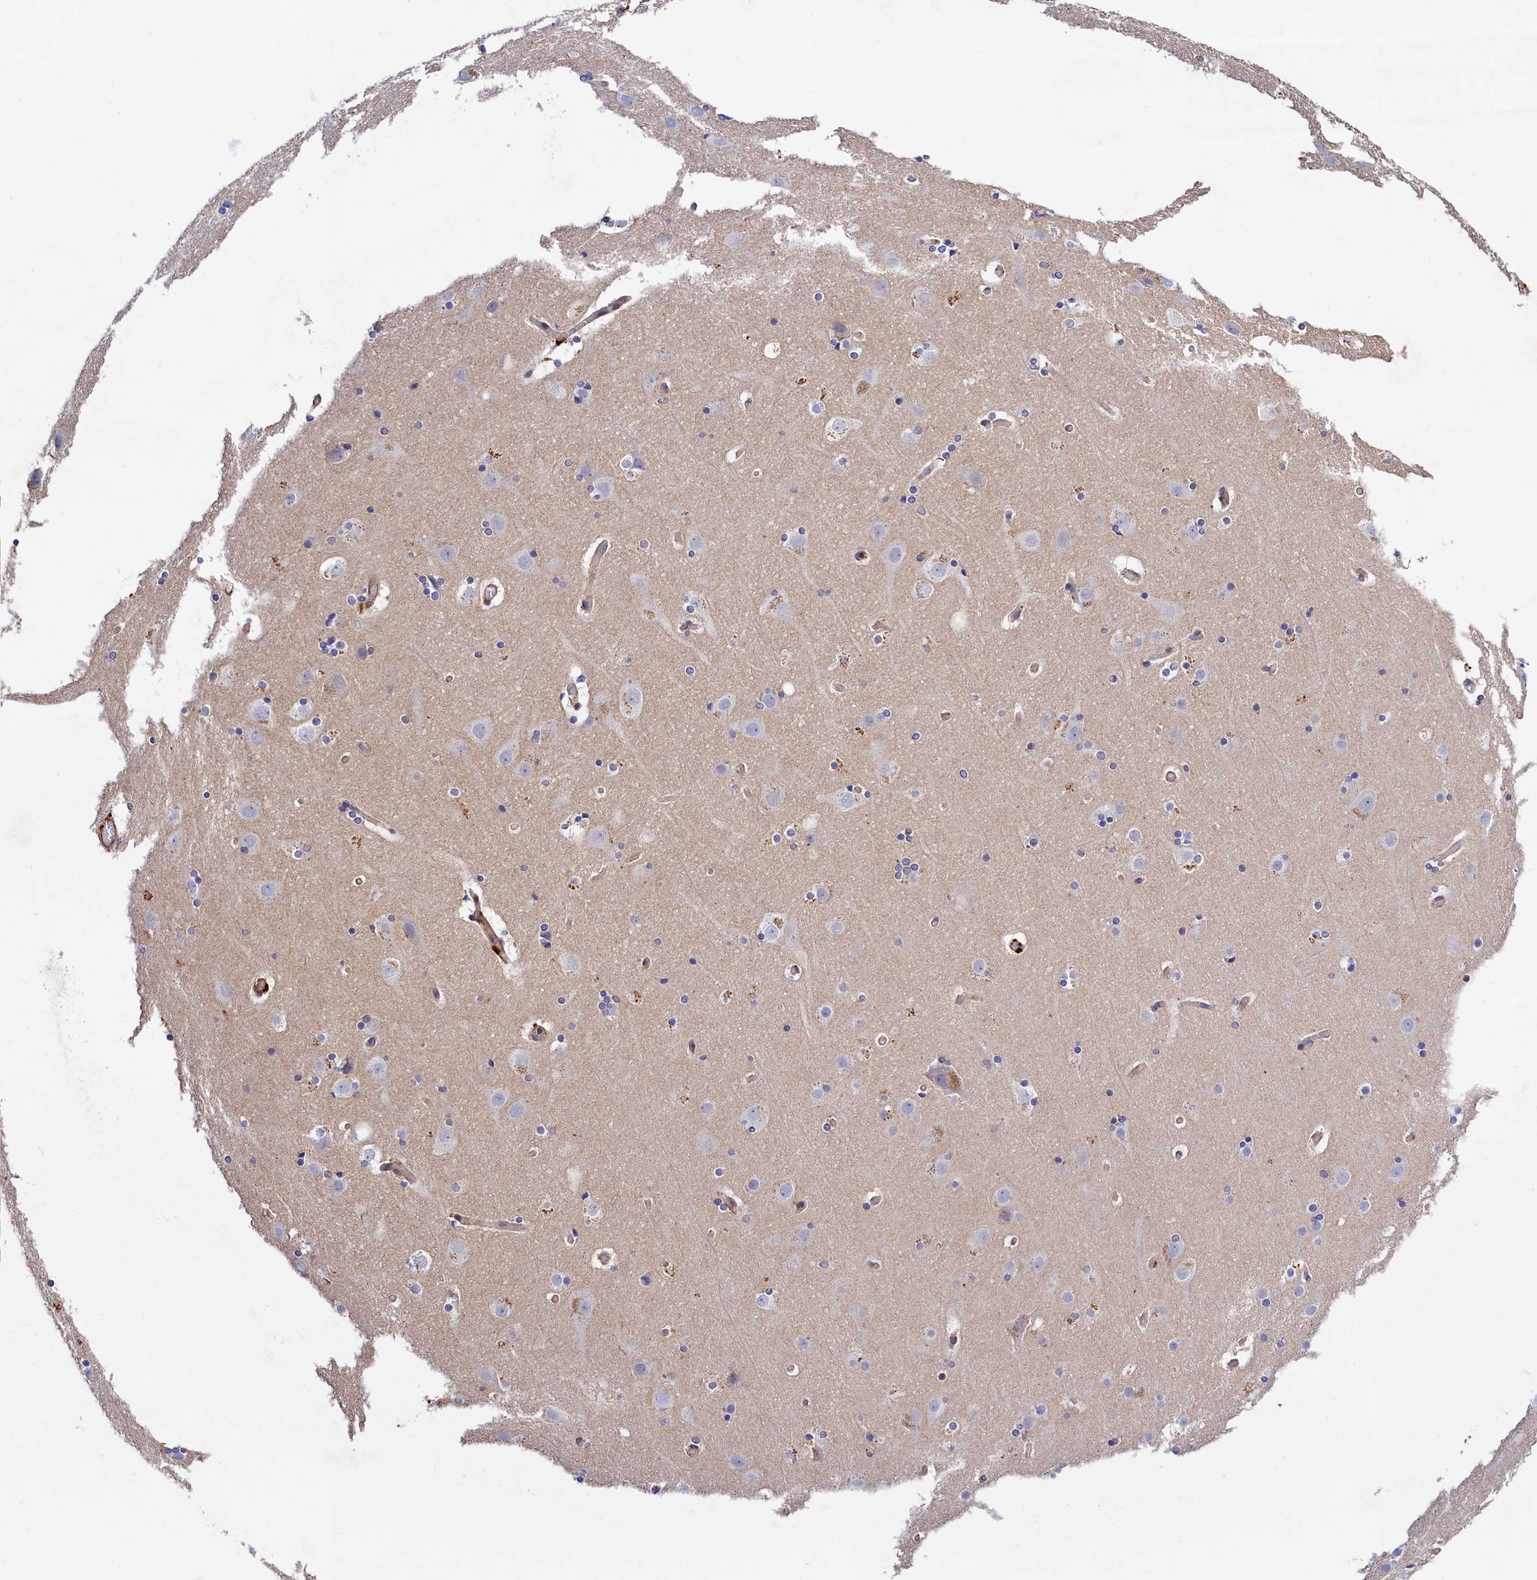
{"staining": {"intensity": "moderate", "quantity": "25%-75%", "location": "cytoplasmic/membranous"}, "tissue": "cerebral cortex", "cell_type": "Endothelial cells", "image_type": "normal", "snomed": [{"axis": "morphology", "description": "Normal tissue, NOS"}, {"axis": "topography", "description": "Cerebral cortex"}], "caption": "Immunohistochemical staining of benign cerebral cortex demonstrates moderate cytoplasmic/membranous protein staining in about 25%-75% of endothelial cells.", "gene": "ANKRD27", "patient": {"sex": "male", "age": 57}}